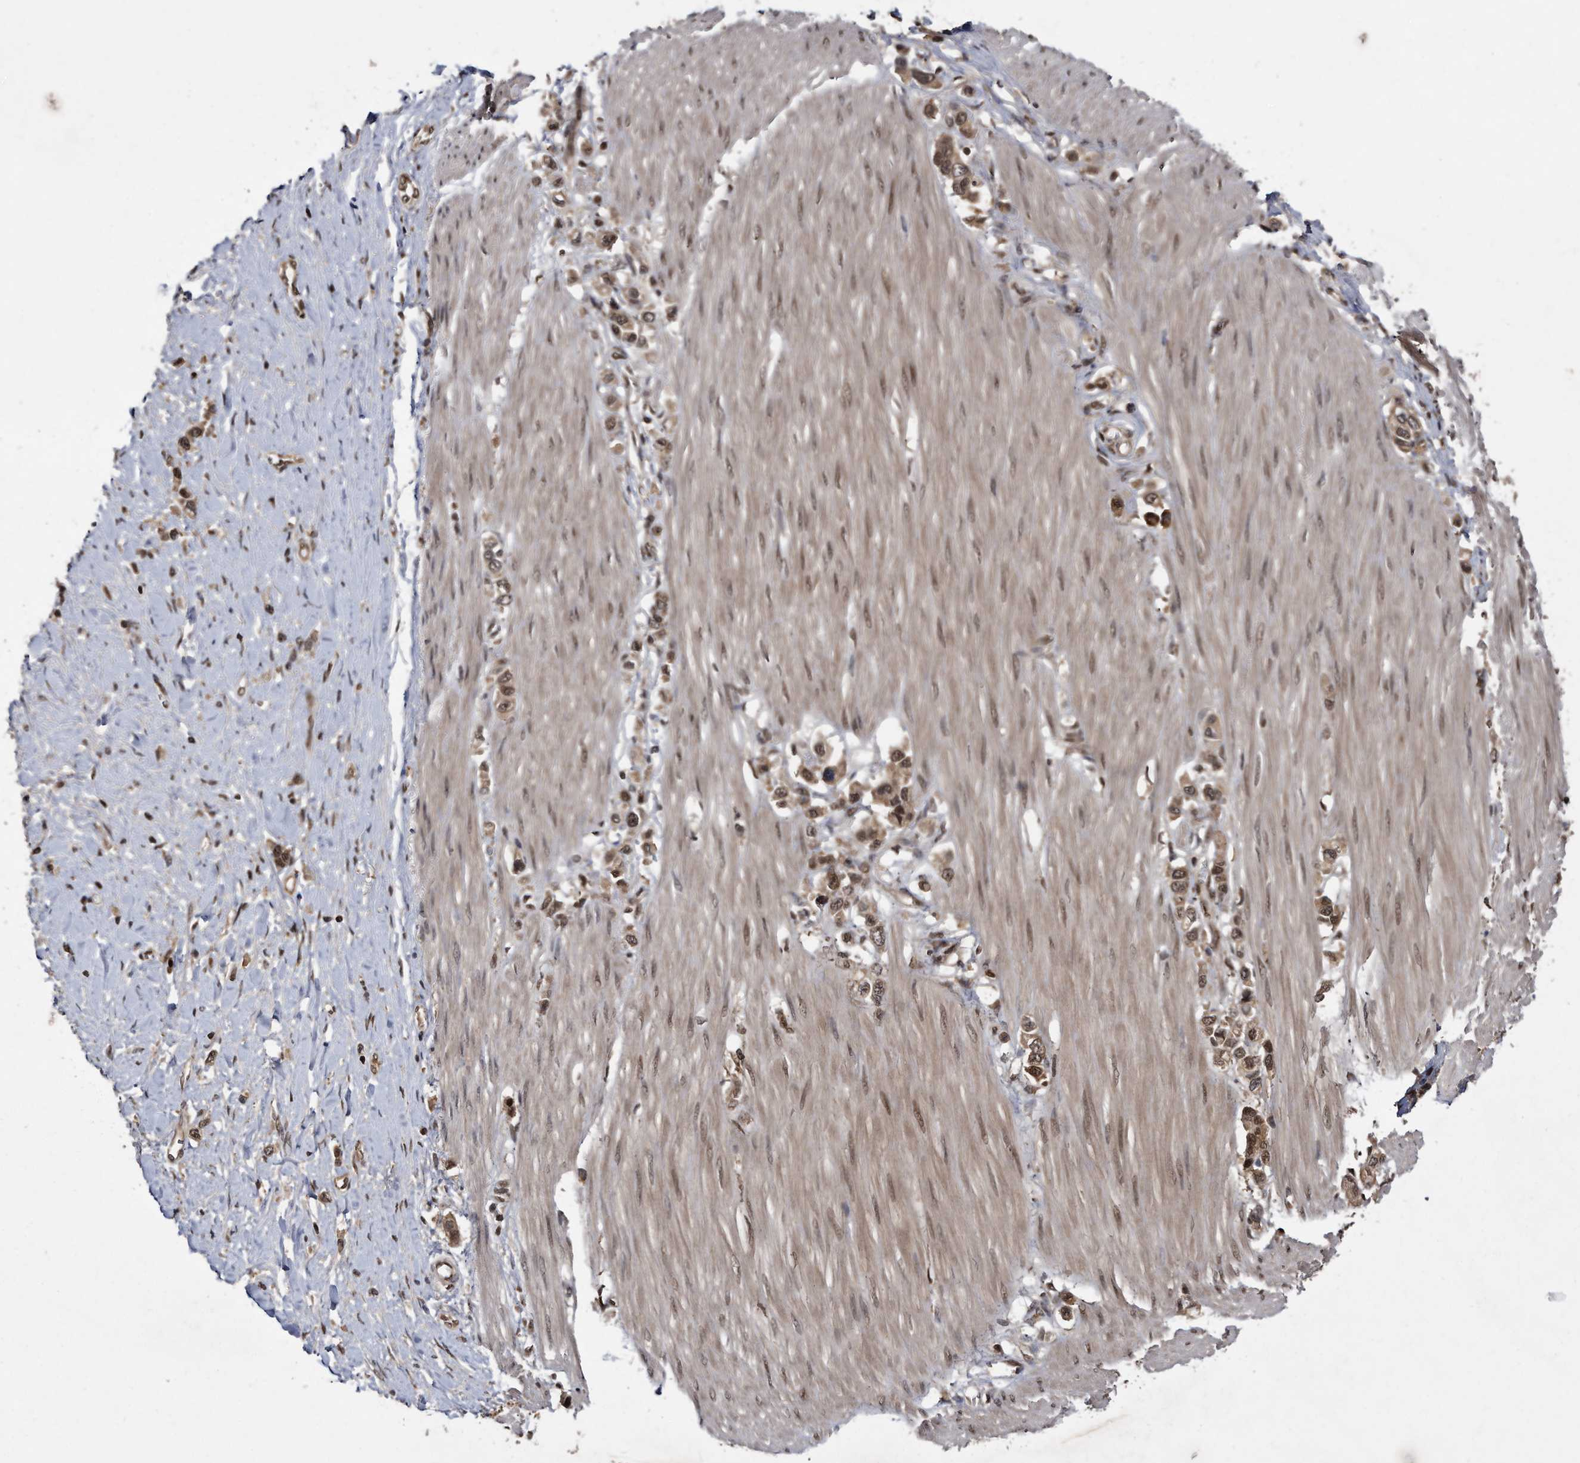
{"staining": {"intensity": "moderate", "quantity": ">75%", "location": "cytoplasmic/membranous,nuclear"}, "tissue": "stomach cancer", "cell_type": "Tumor cells", "image_type": "cancer", "snomed": [{"axis": "morphology", "description": "Adenocarcinoma, NOS"}, {"axis": "topography", "description": "Stomach"}], "caption": "Protein staining of stomach cancer (adenocarcinoma) tissue displays moderate cytoplasmic/membranous and nuclear staining in about >75% of tumor cells. (brown staining indicates protein expression, while blue staining denotes nuclei).", "gene": "RAD23B", "patient": {"sex": "female", "age": 65}}